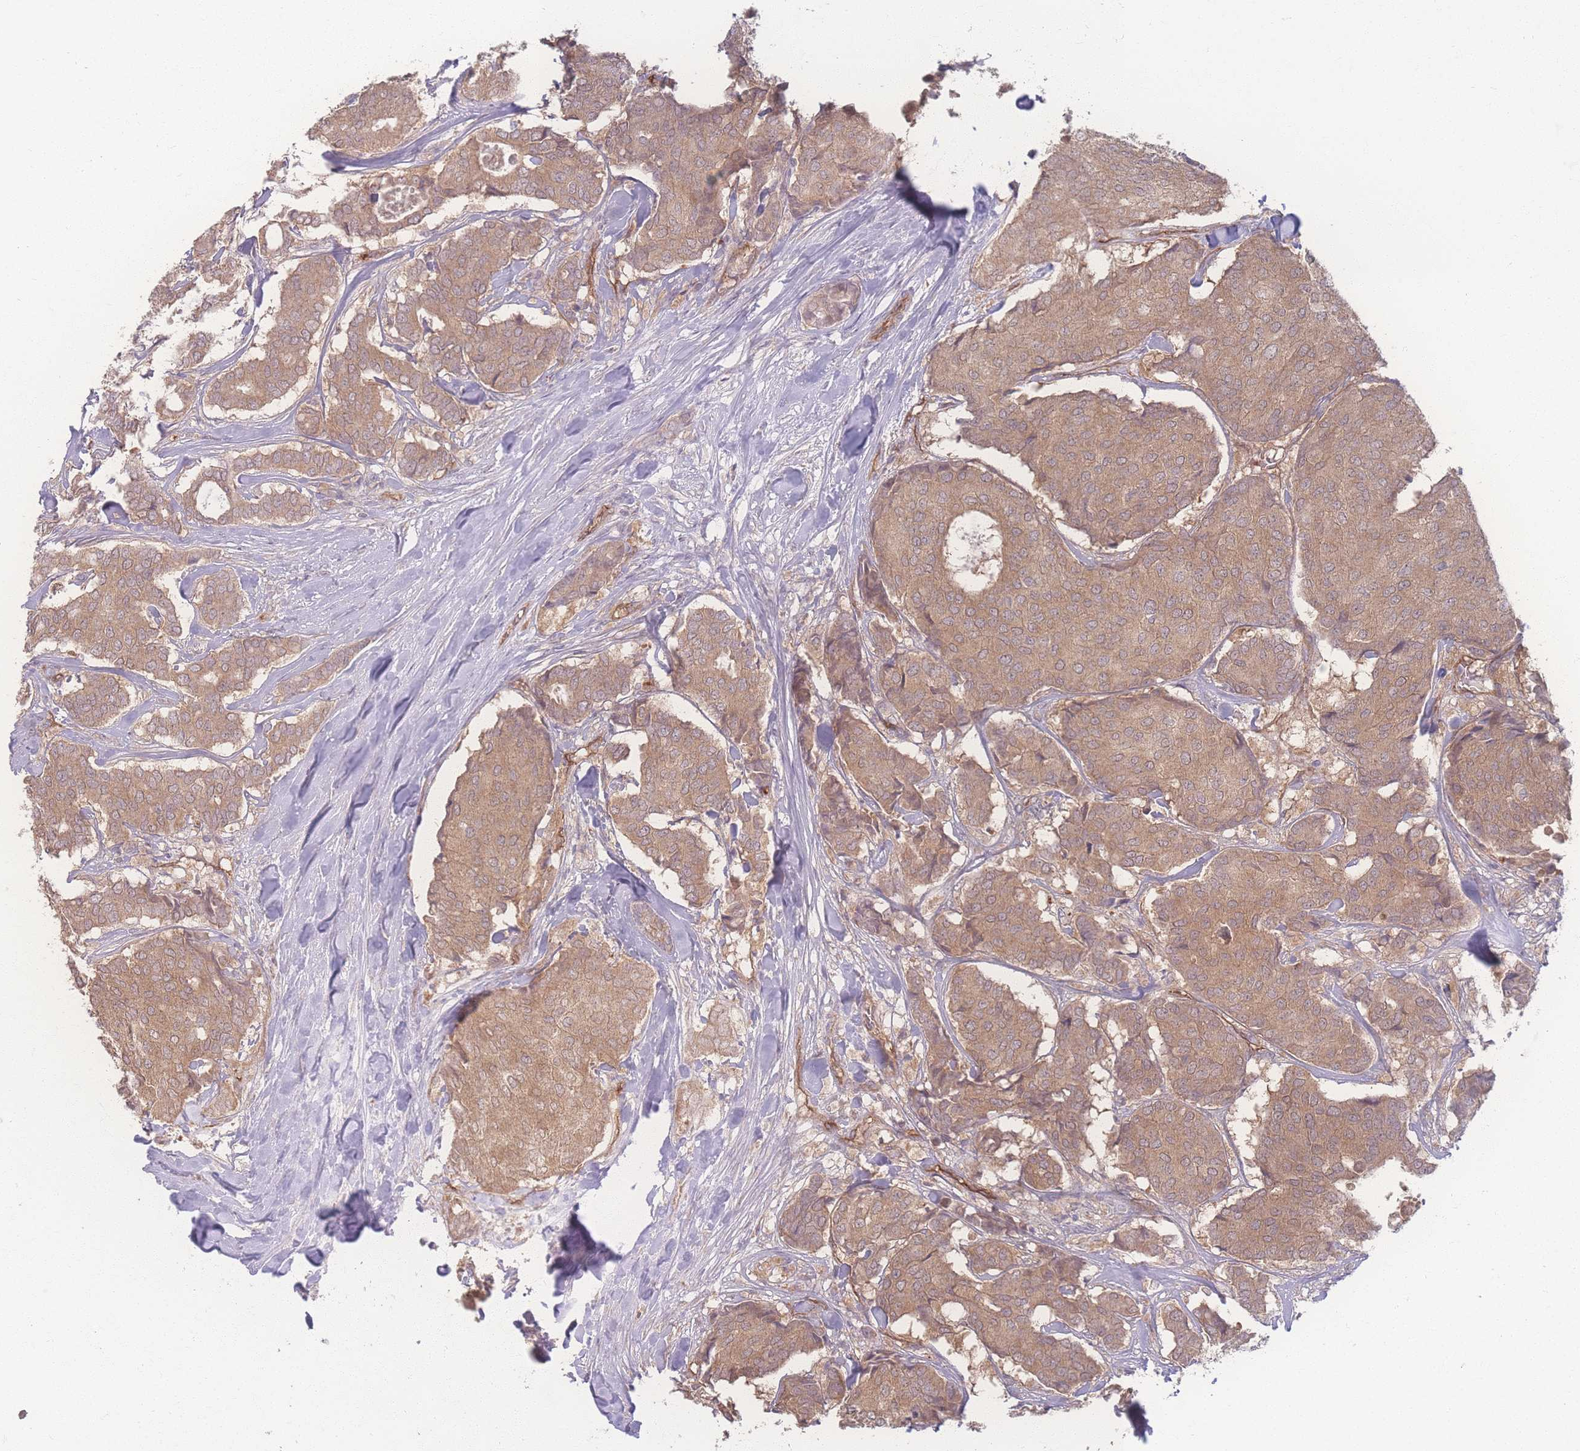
{"staining": {"intensity": "moderate", "quantity": ">75%", "location": "cytoplasmic/membranous"}, "tissue": "breast cancer", "cell_type": "Tumor cells", "image_type": "cancer", "snomed": [{"axis": "morphology", "description": "Duct carcinoma"}, {"axis": "topography", "description": "Breast"}], "caption": "Immunohistochemistry (IHC) histopathology image of intraductal carcinoma (breast) stained for a protein (brown), which reveals medium levels of moderate cytoplasmic/membranous expression in approximately >75% of tumor cells.", "gene": "INSR", "patient": {"sex": "female", "age": 75}}